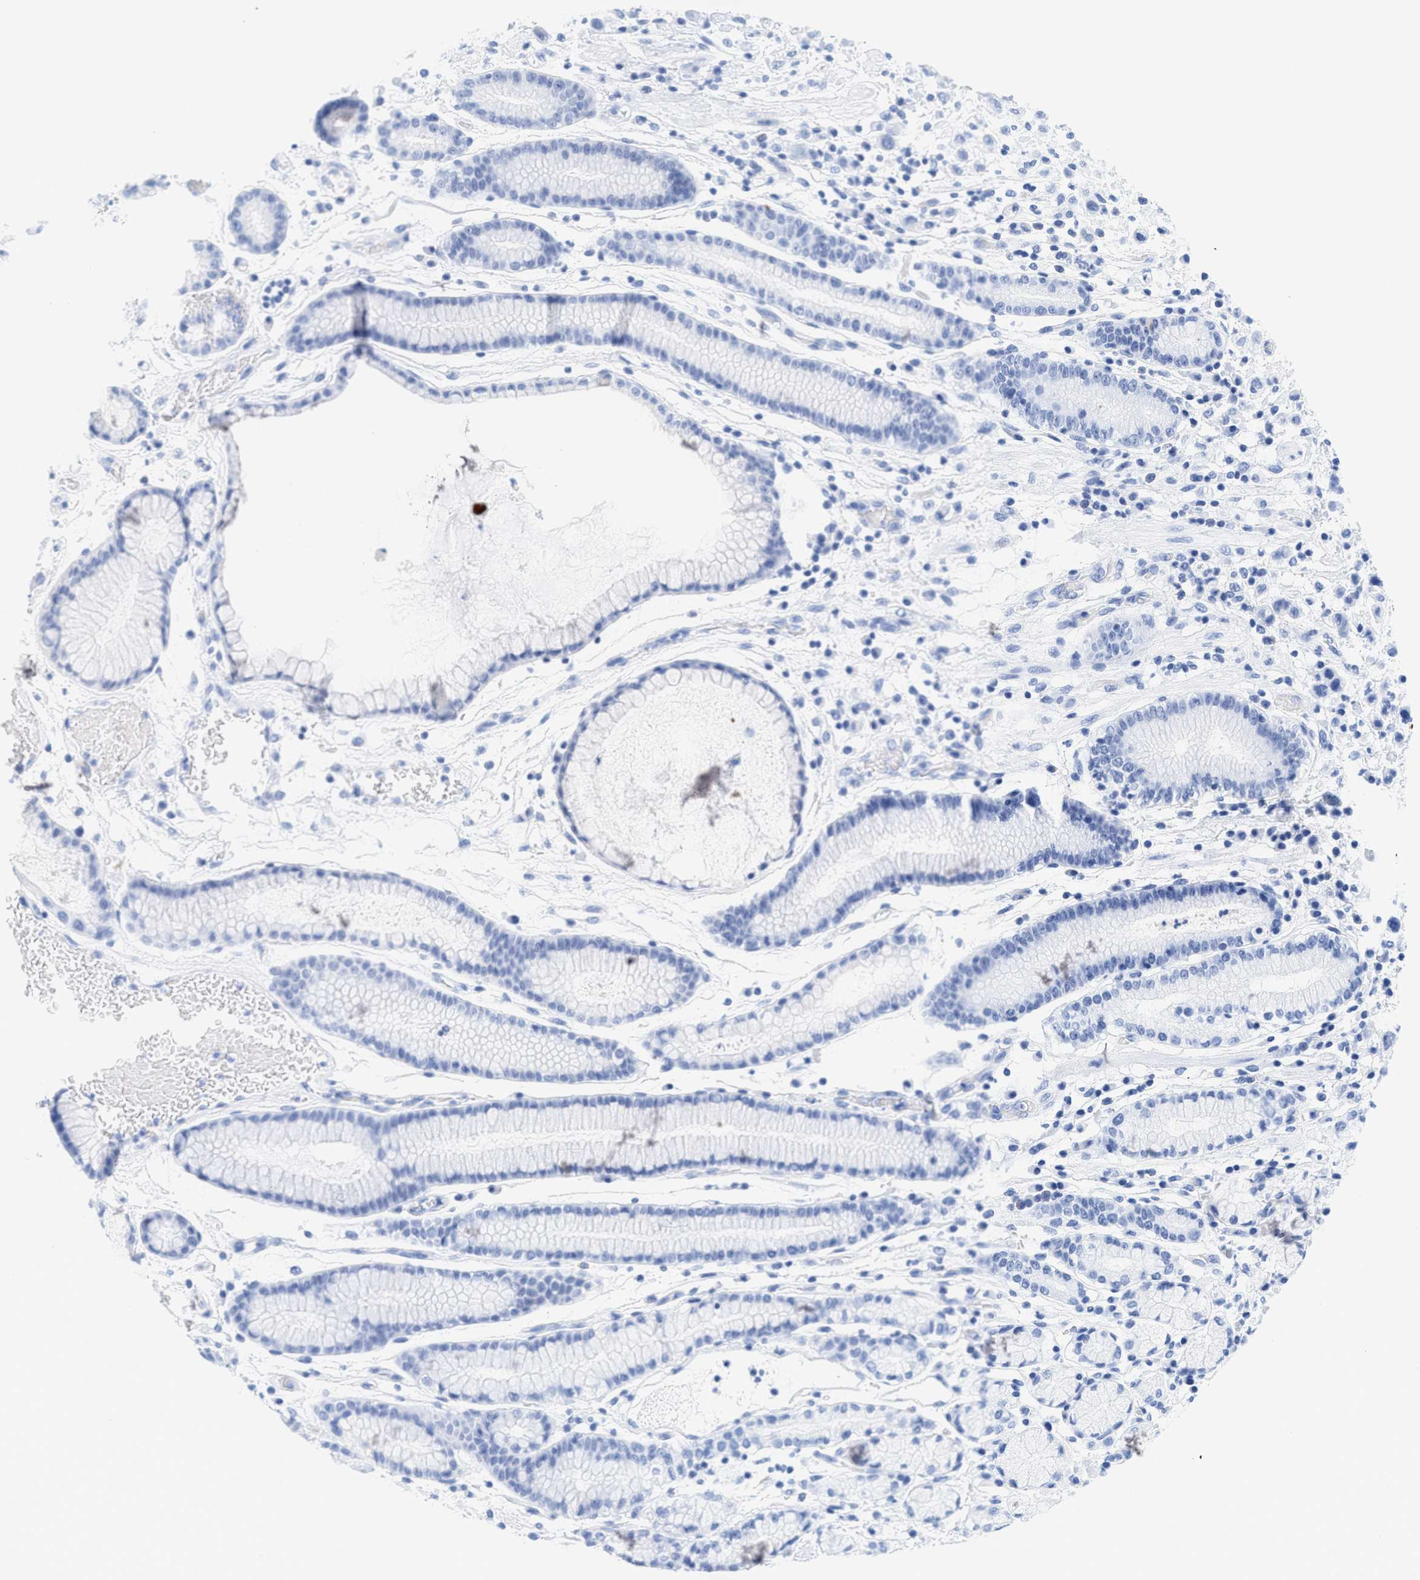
{"staining": {"intensity": "negative", "quantity": "none", "location": "none"}, "tissue": "stomach cancer", "cell_type": "Tumor cells", "image_type": "cancer", "snomed": [{"axis": "morphology", "description": "Adenocarcinoma, NOS"}, {"axis": "topography", "description": "Stomach, lower"}], "caption": "Protein analysis of stomach cancer (adenocarcinoma) demonstrates no significant staining in tumor cells.", "gene": "LDAF1", "patient": {"sex": "male", "age": 88}}